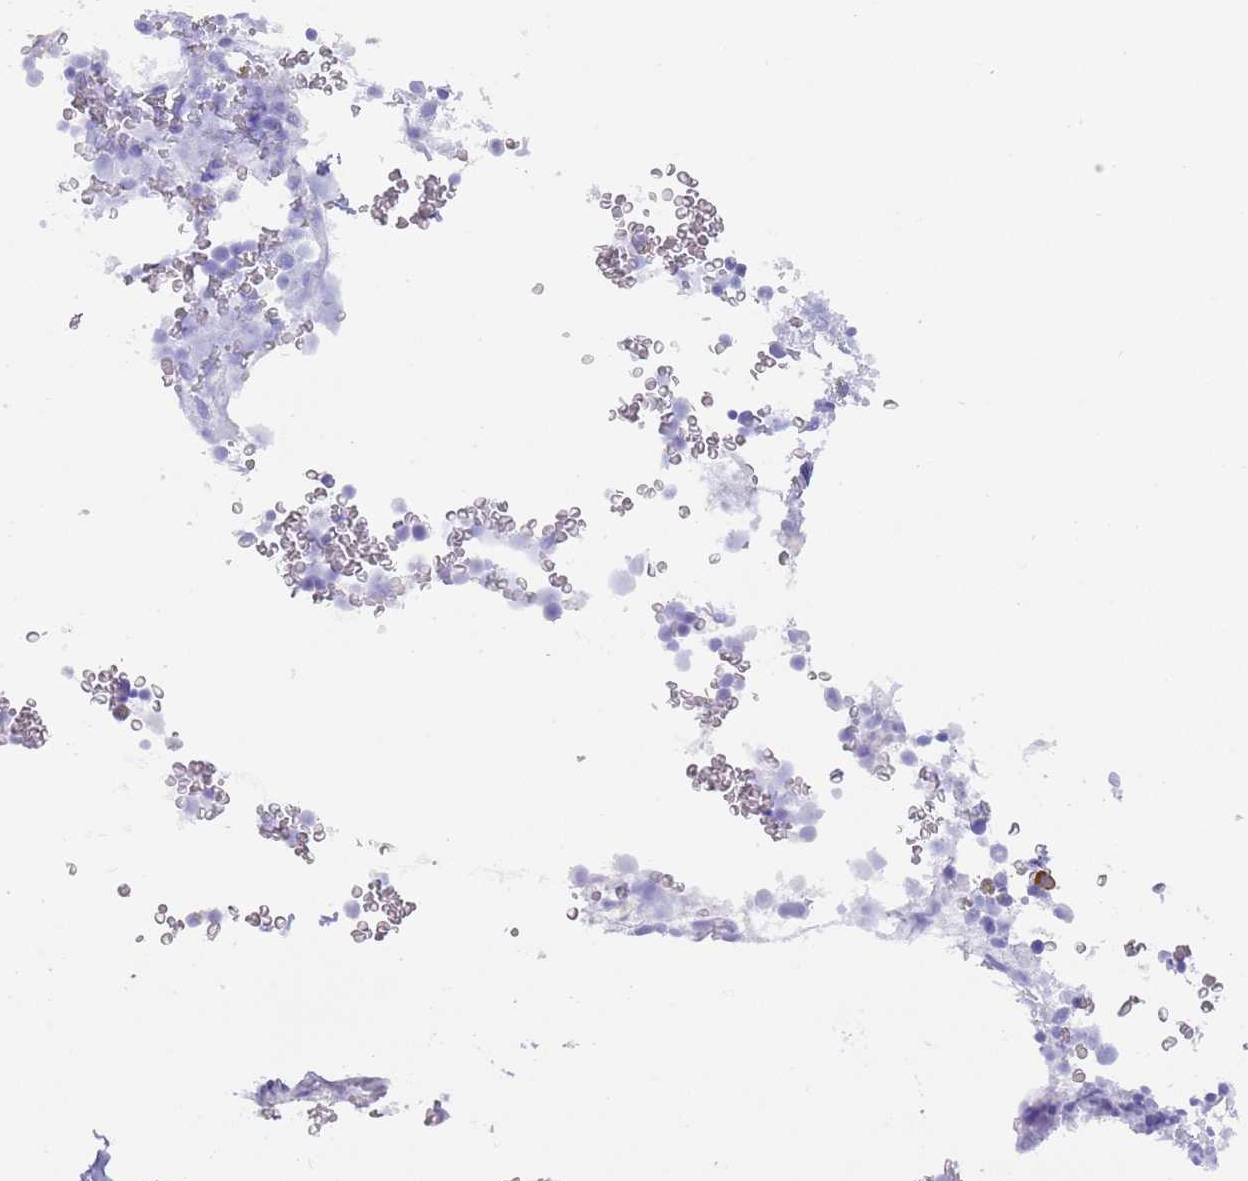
{"staining": {"intensity": "negative", "quantity": "none", "location": "none"}, "tissue": "bone marrow", "cell_type": "Hematopoietic cells", "image_type": "normal", "snomed": [{"axis": "morphology", "description": "Normal tissue, NOS"}, {"axis": "topography", "description": "Bone marrow"}], "caption": "The micrograph shows no staining of hematopoietic cells in benign bone marrow. (DAB (3,3'-diaminobenzidine) IHC, high magnification).", "gene": "MYADML2", "patient": {"sex": "male", "age": 58}}